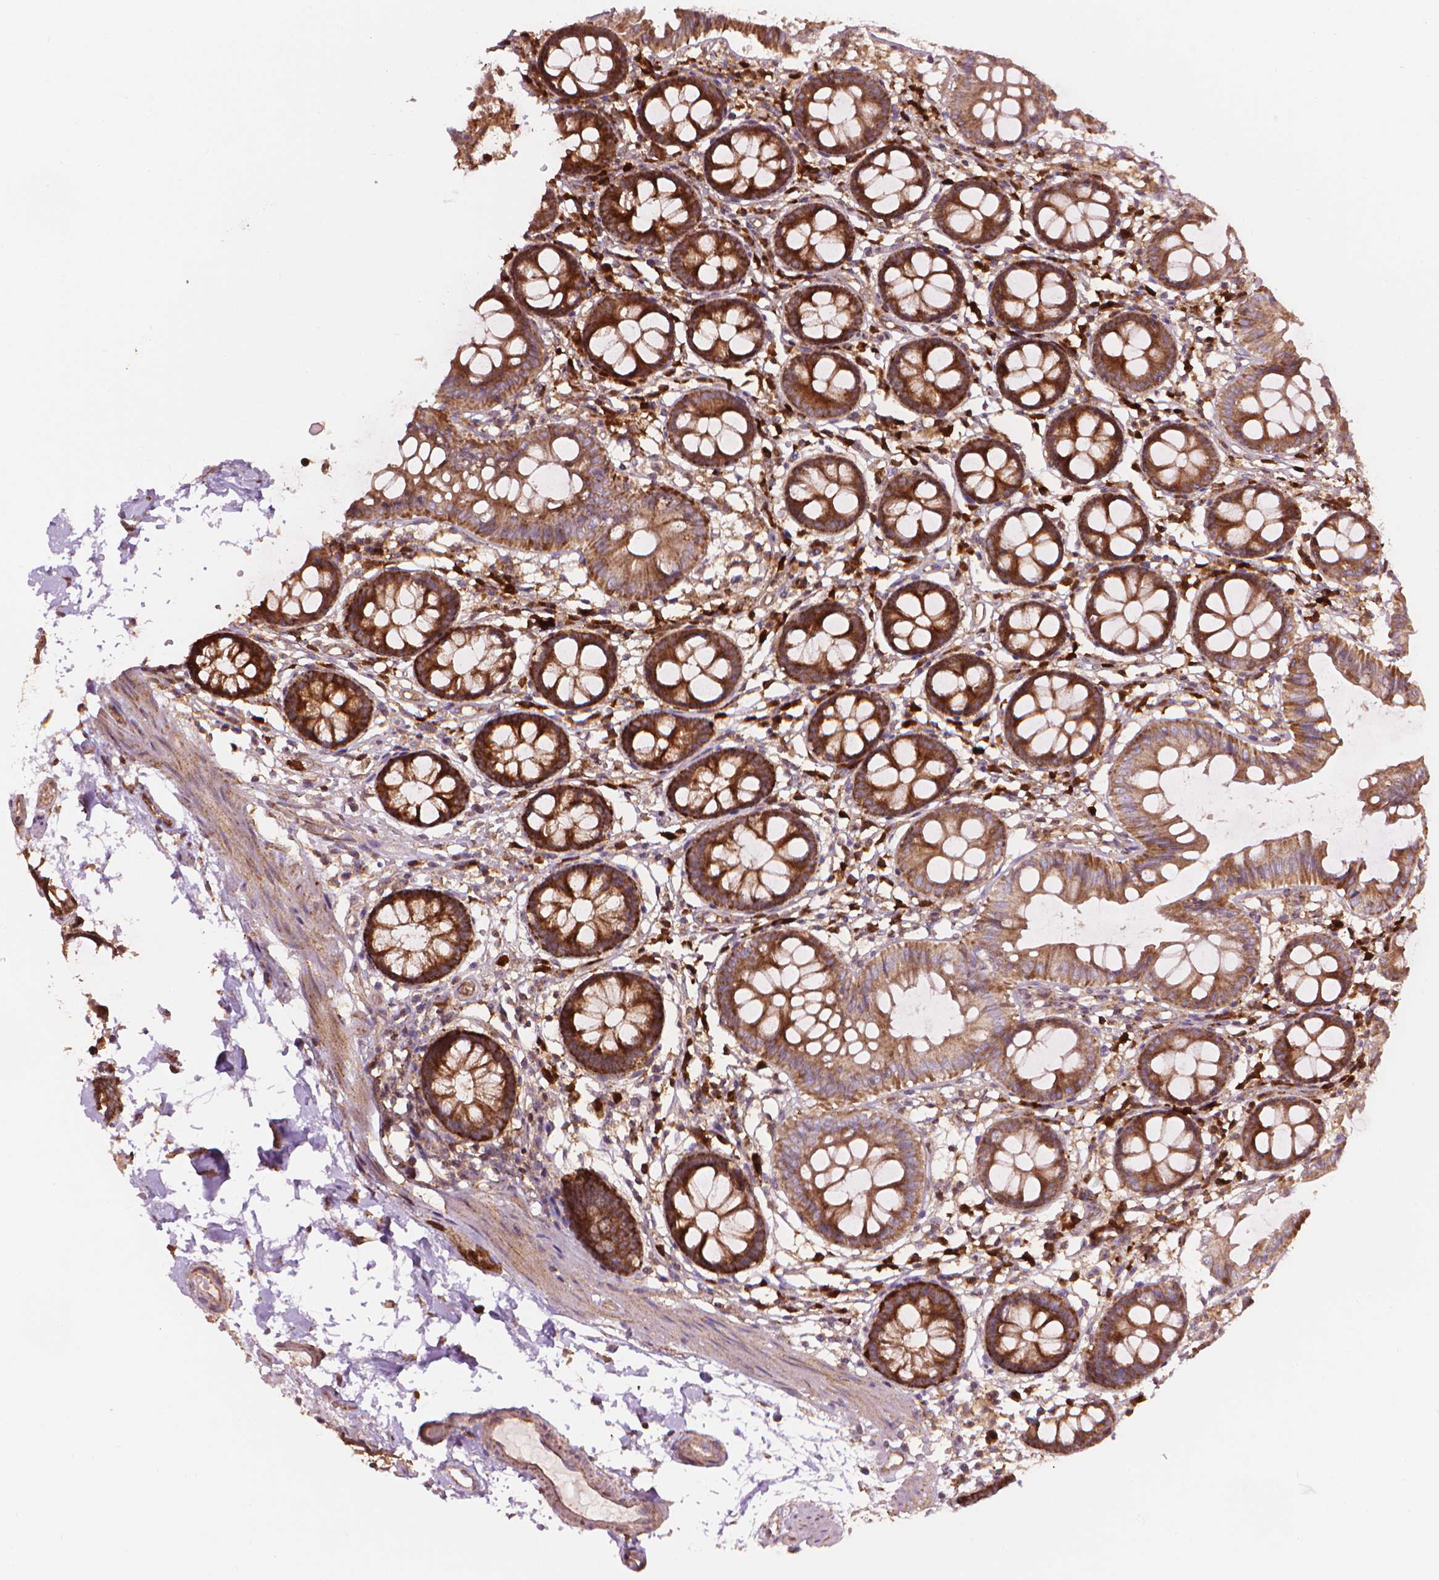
{"staining": {"intensity": "moderate", "quantity": ">75%", "location": "cytoplasmic/membranous"}, "tissue": "colon", "cell_type": "Endothelial cells", "image_type": "normal", "snomed": [{"axis": "morphology", "description": "Normal tissue, NOS"}, {"axis": "topography", "description": "Colon"}], "caption": "This is a histology image of immunohistochemistry staining of unremarkable colon, which shows moderate staining in the cytoplasmic/membranous of endothelial cells.", "gene": "VARS2", "patient": {"sex": "female", "age": 84}}